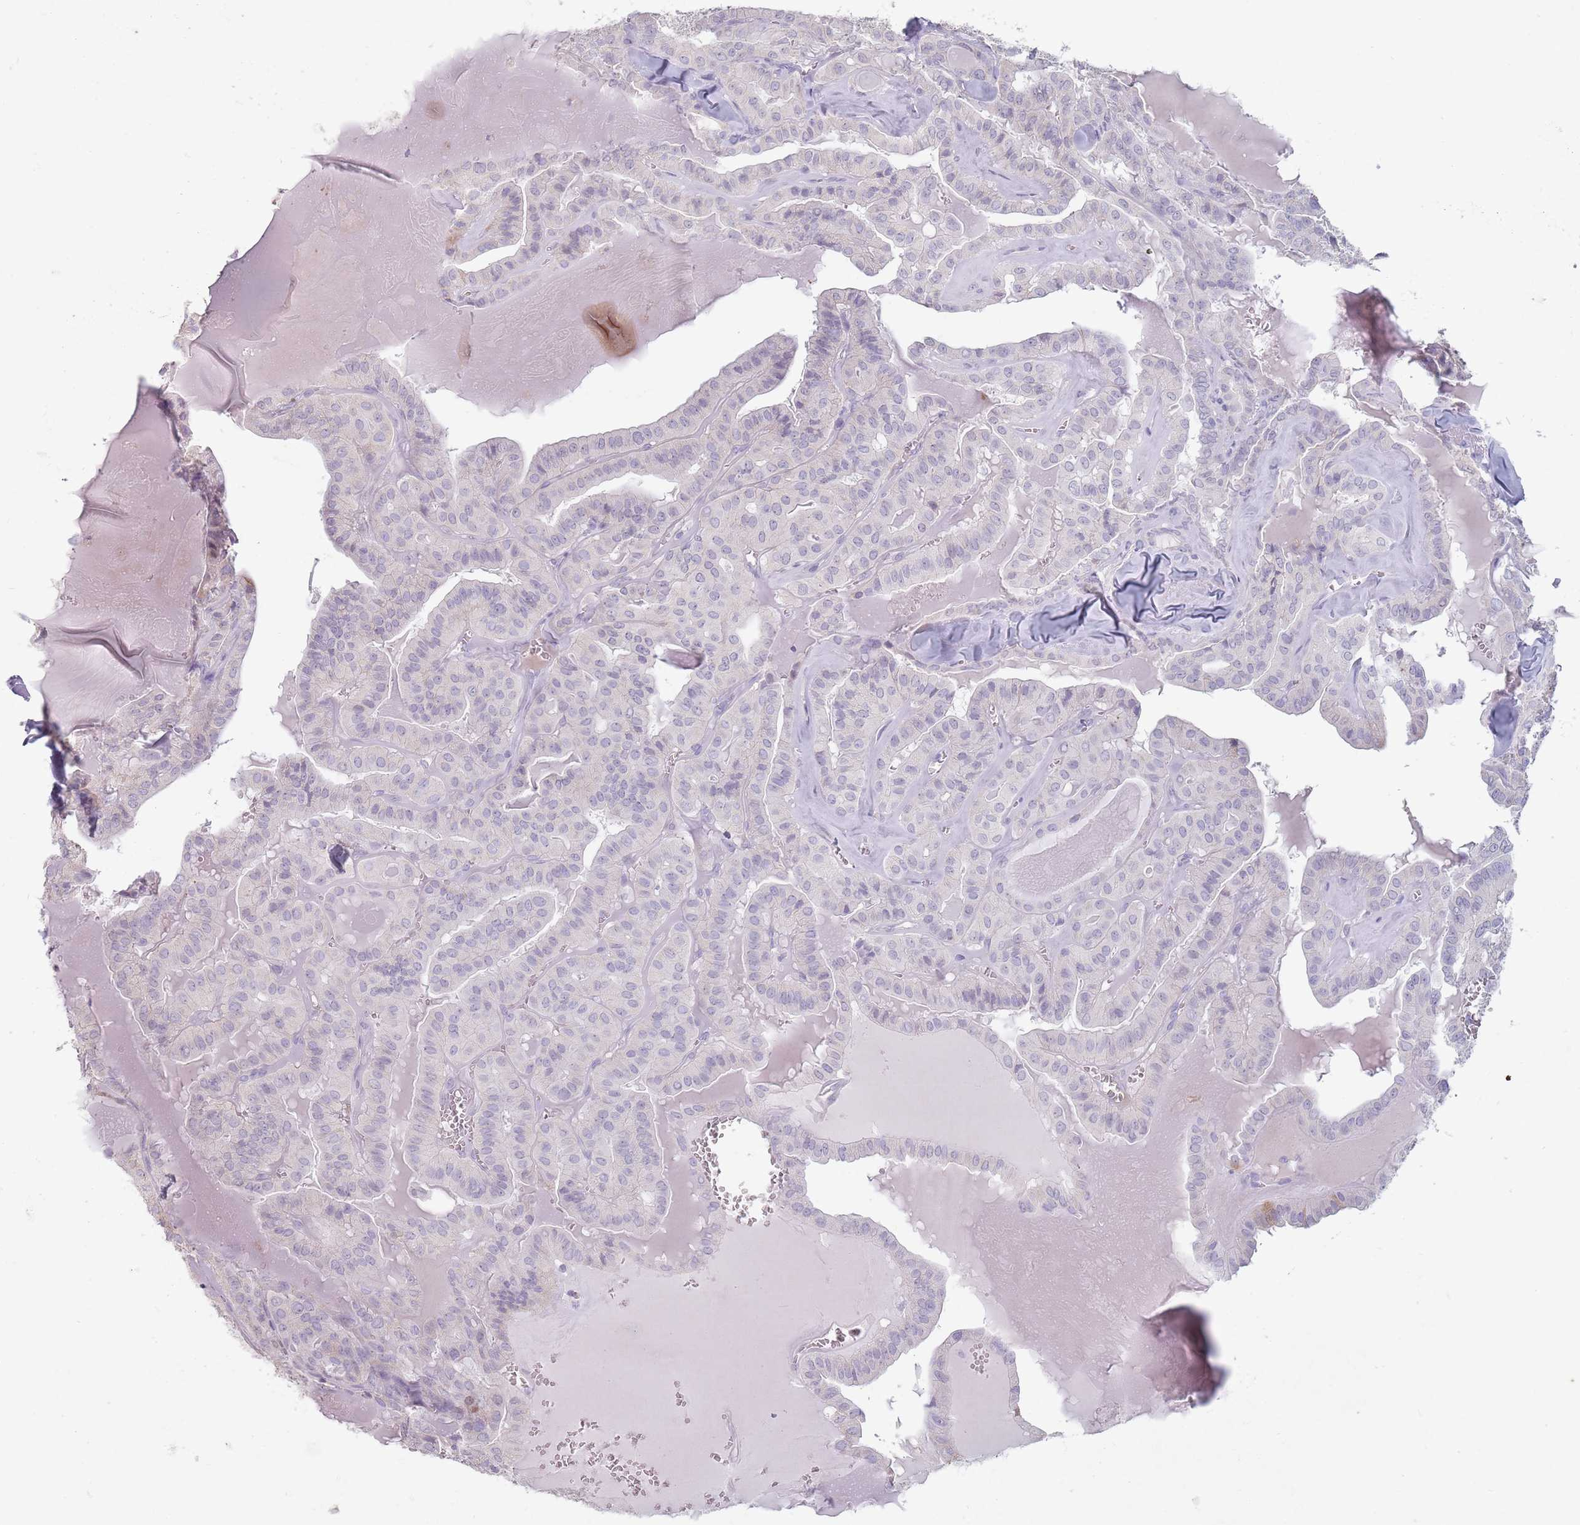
{"staining": {"intensity": "negative", "quantity": "none", "location": "none"}, "tissue": "thyroid cancer", "cell_type": "Tumor cells", "image_type": "cancer", "snomed": [{"axis": "morphology", "description": "Papillary adenocarcinoma, NOS"}, {"axis": "topography", "description": "Thyroid gland"}], "caption": "Immunohistochemistry (IHC) histopathology image of neoplastic tissue: human papillary adenocarcinoma (thyroid) stained with DAB exhibits no significant protein positivity in tumor cells. (Brightfield microscopy of DAB (3,3'-diaminobenzidine) IHC at high magnification).", "gene": "STYK1", "patient": {"sex": "male", "age": 52}}